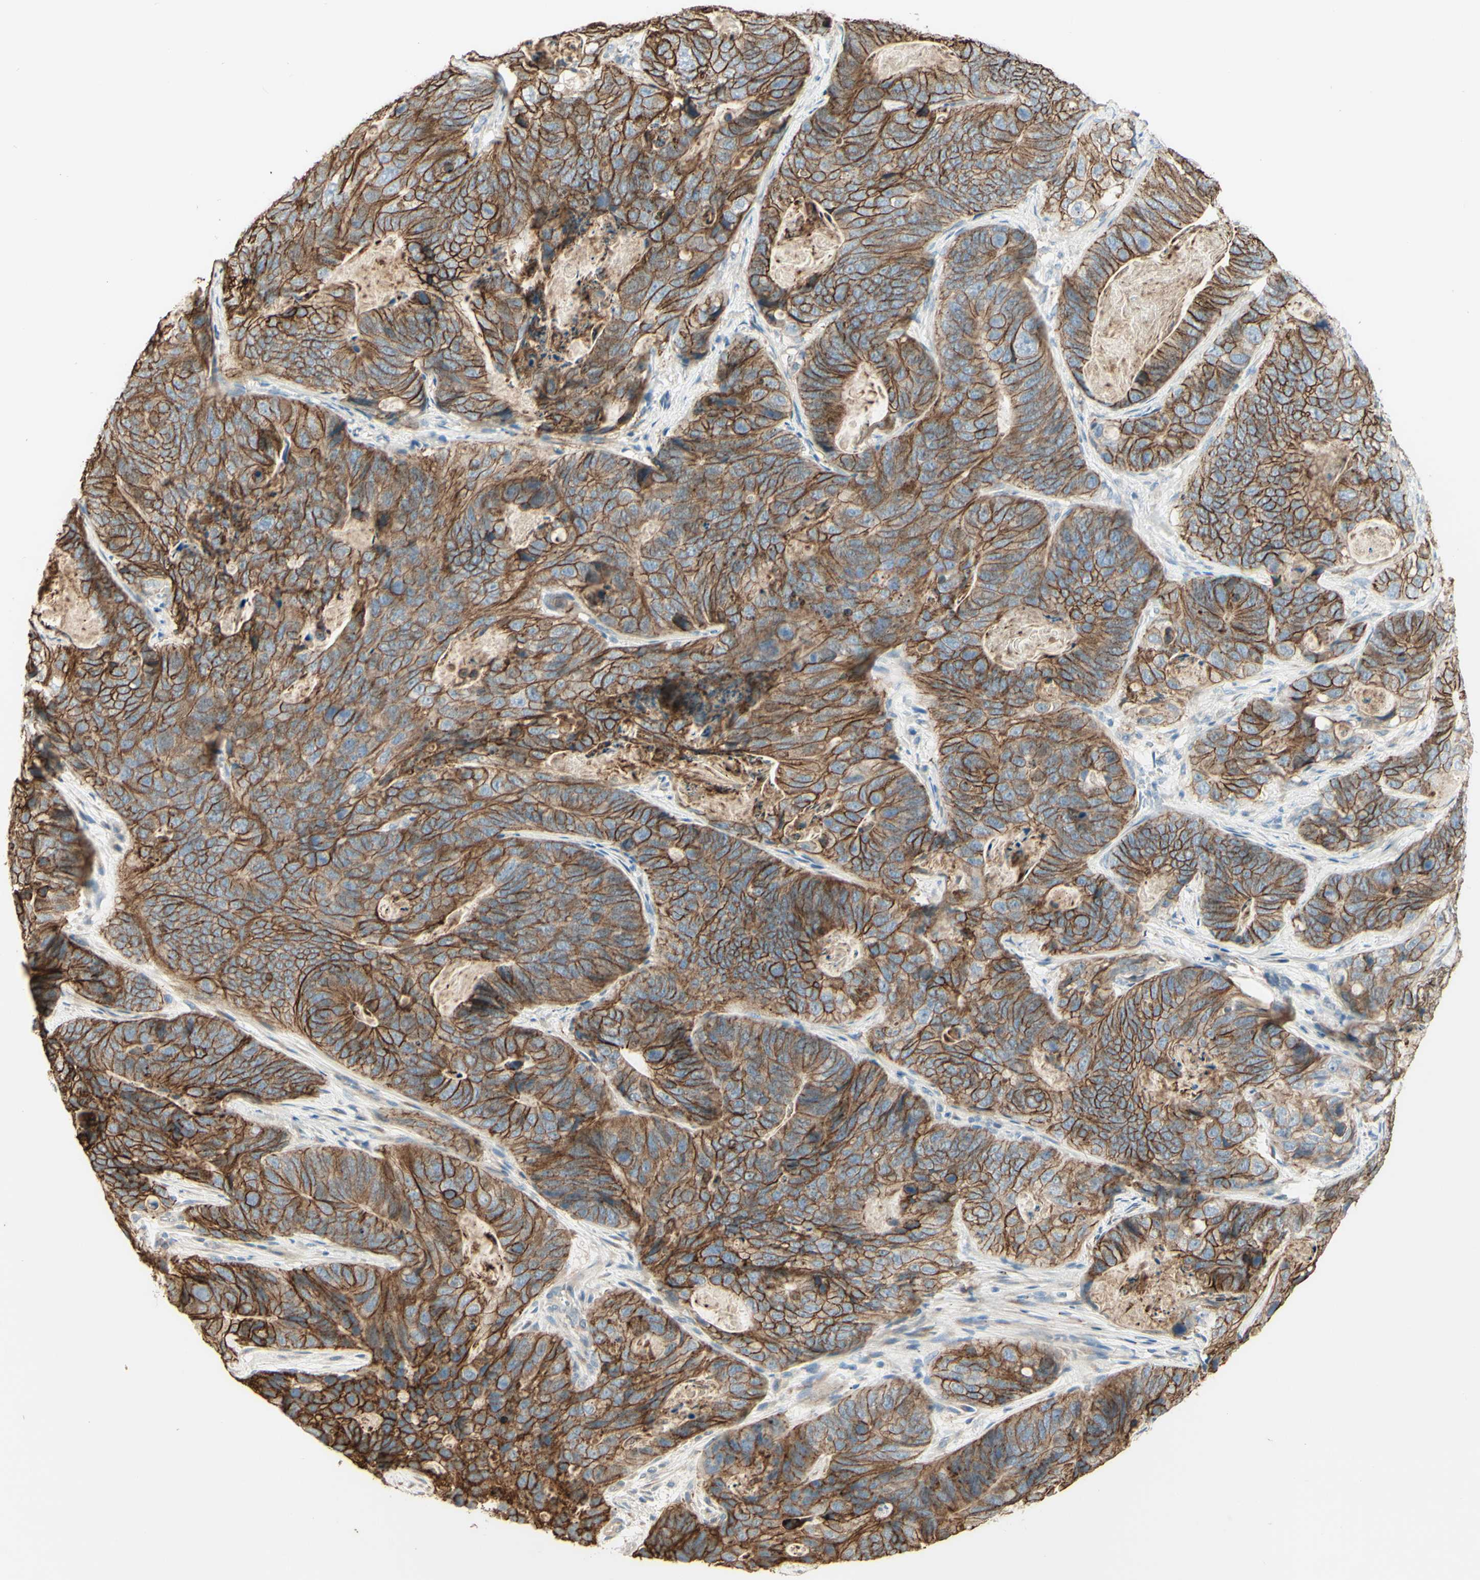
{"staining": {"intensity": "moderate", "quantity": ">75%", "location": "cytoplasmic/membranous"}, "tissue": "stomach cancer", "cell_type": "Tumor cells", "image_type": "cancer", "snomed": [{"axis": "morphology", "description": "Adenocarcinoma, NOS"}, {"axis": "topography", "description": "Stomach"}], "caption": "An image of human stomach cancer (adenocarcinoma) stained for a protein shows moderate cytoplasmic/membranous brown staining in tumor cells.", "gene": "RNF149", "patient": {"sex": "female", "age": 89}}